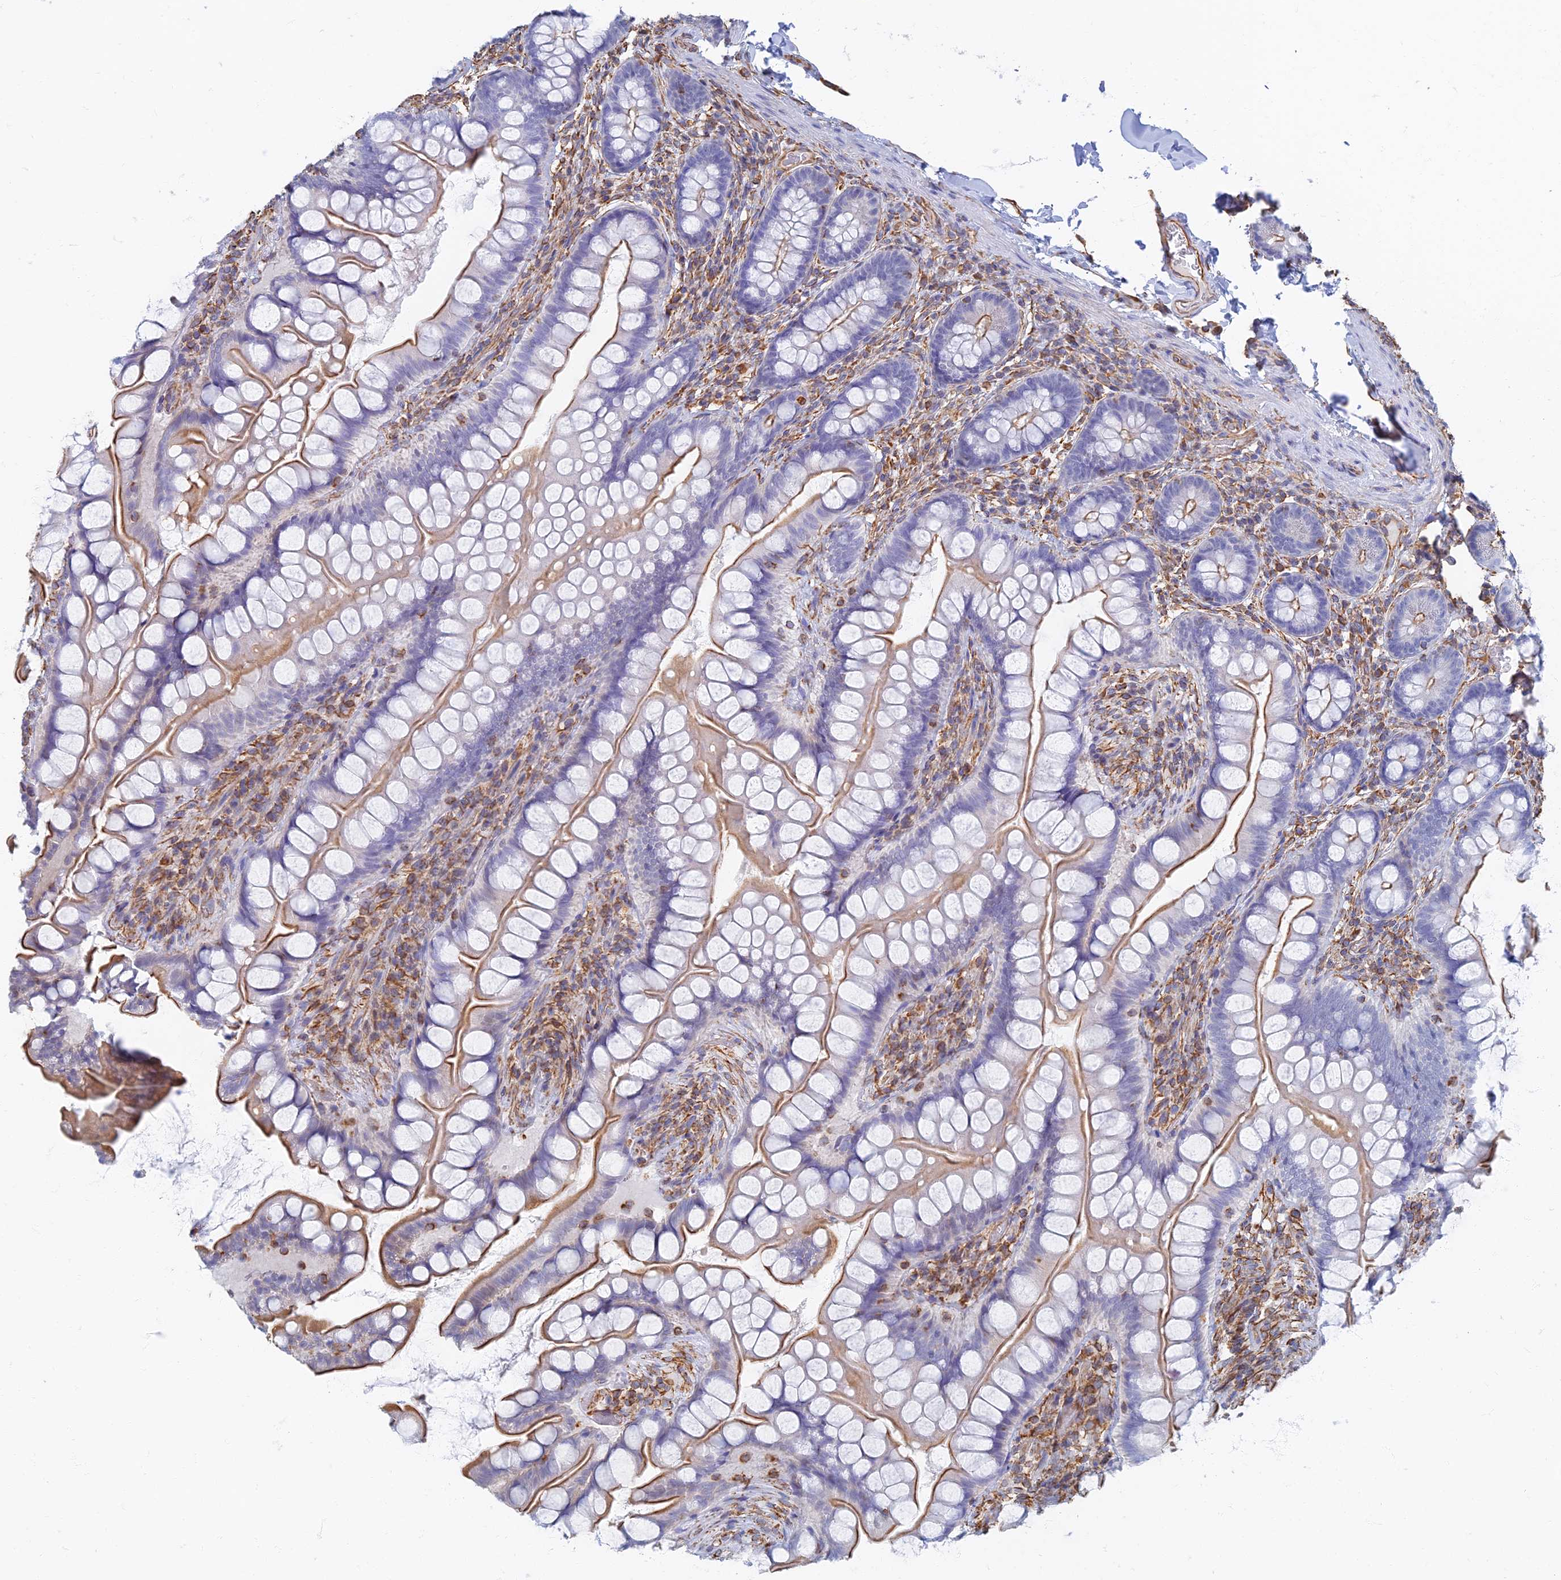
{"staining": {"intensity": "moderate", "quantity": "25%-75%", "location": "cytoplasmic/membranous"}, "tissue": "small intestine", "cell_type": "Glandular cells", "image_type": "normal", "snomed": [{"axis": "morphology", "description": "Normal tissue, NOS"}, {"axis": "topography", "description": "Small intestine"}], "caption": "Immunohistochemistry (IHC) (DAB (3,3'-diaminobenzidine)) staining of unremarkable small intestine exhibits moderate cytoplasmic/membranous protein staining in approximately 25%-75% of glandular cells.", "gene": "RMC1", "patient": {"sex": "male", "age": 70}}